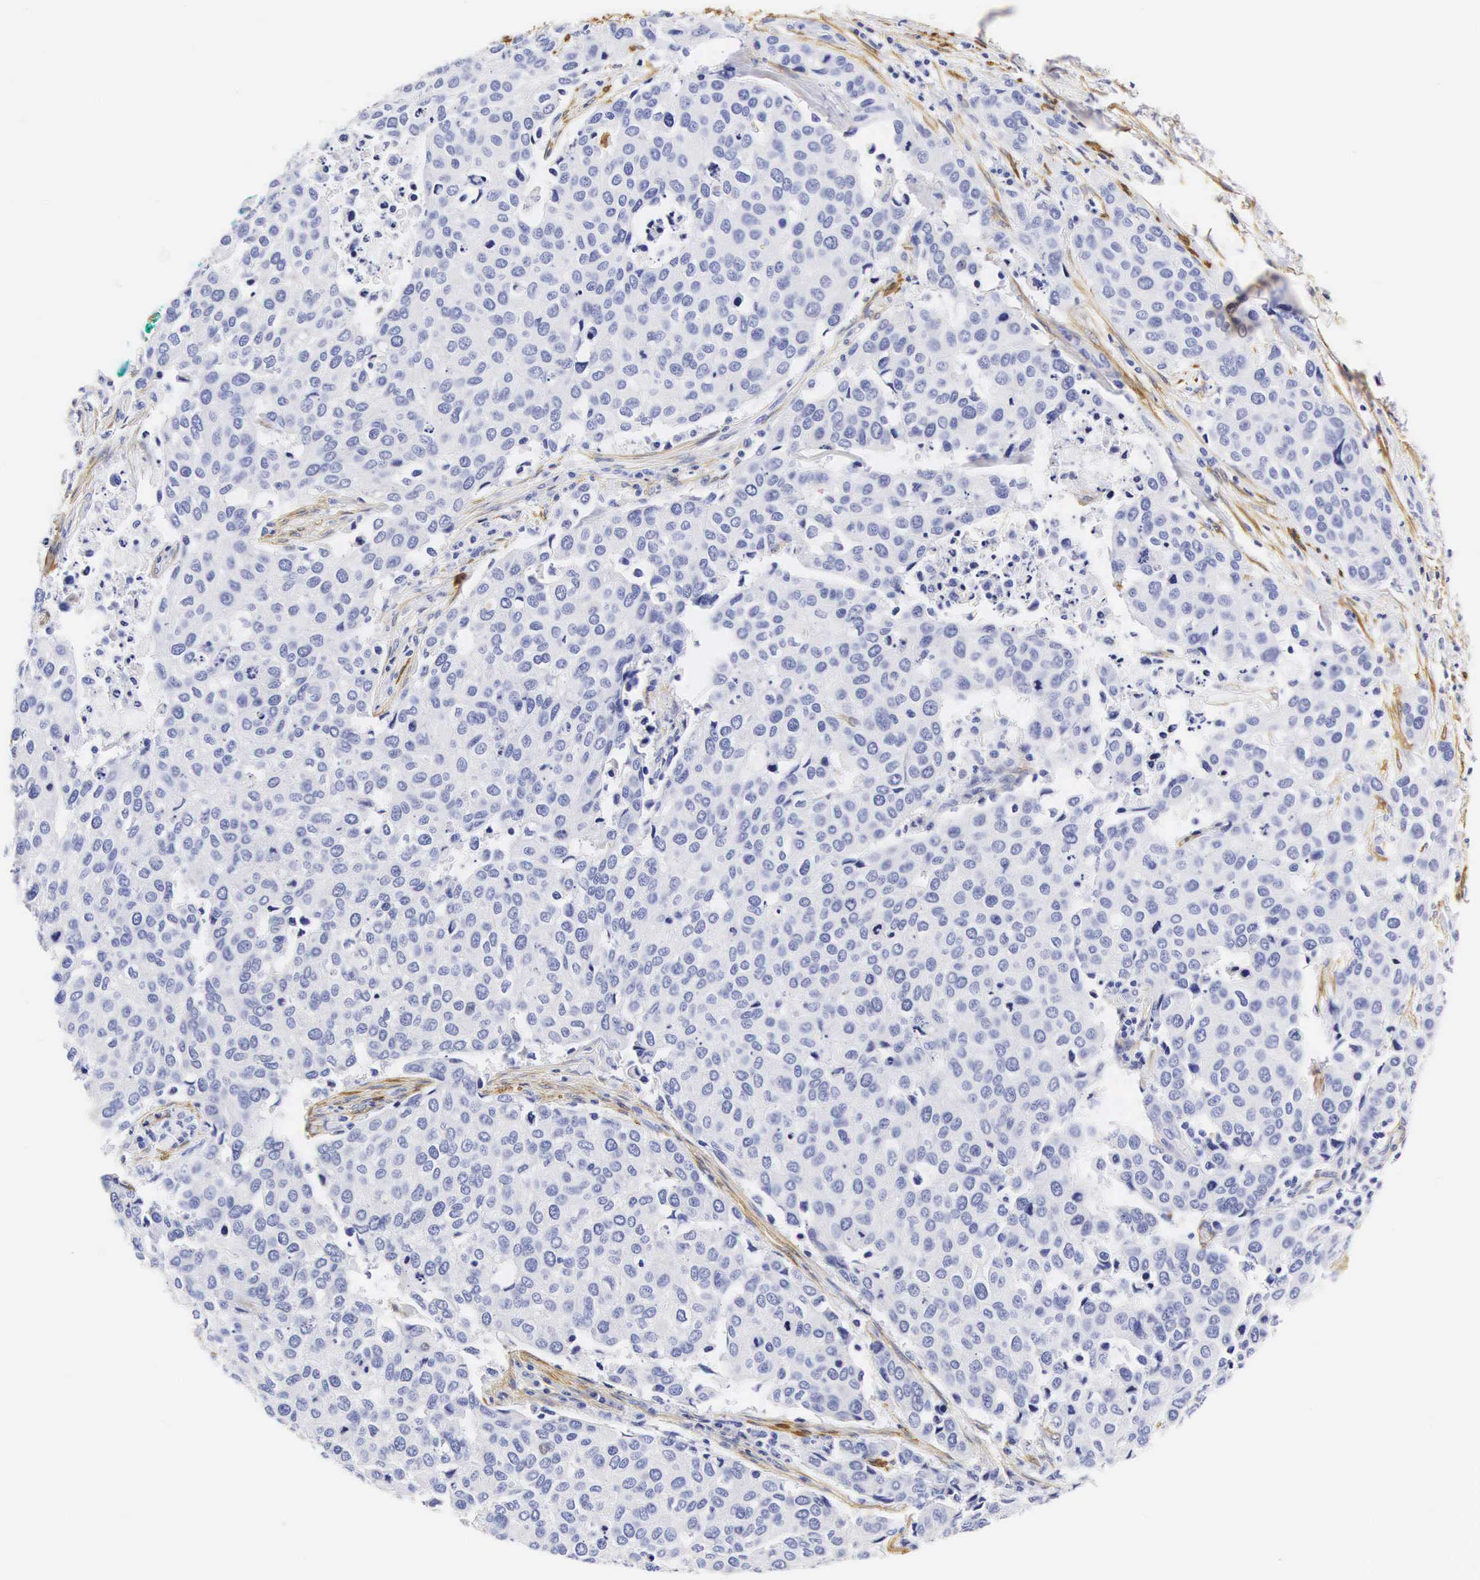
{"staining": {"intensity": "negative", "quantity": "none", "location": "none"}, "tissue": "cervical cancer", "cell_type": "Tumor cells", "image_type": "cancer", "snomed": [{"axis": "morphology", "description": "Squamous cell carcinoma, NOS"}, {"axis": "topography", "description": "Cervix"}], "caption": "A micrograph of human cervical squamous cell carcinoma is negative for staining in tumor cells.", "gene": "CNN1", "patient": {"sex": "female", "age": 54}}